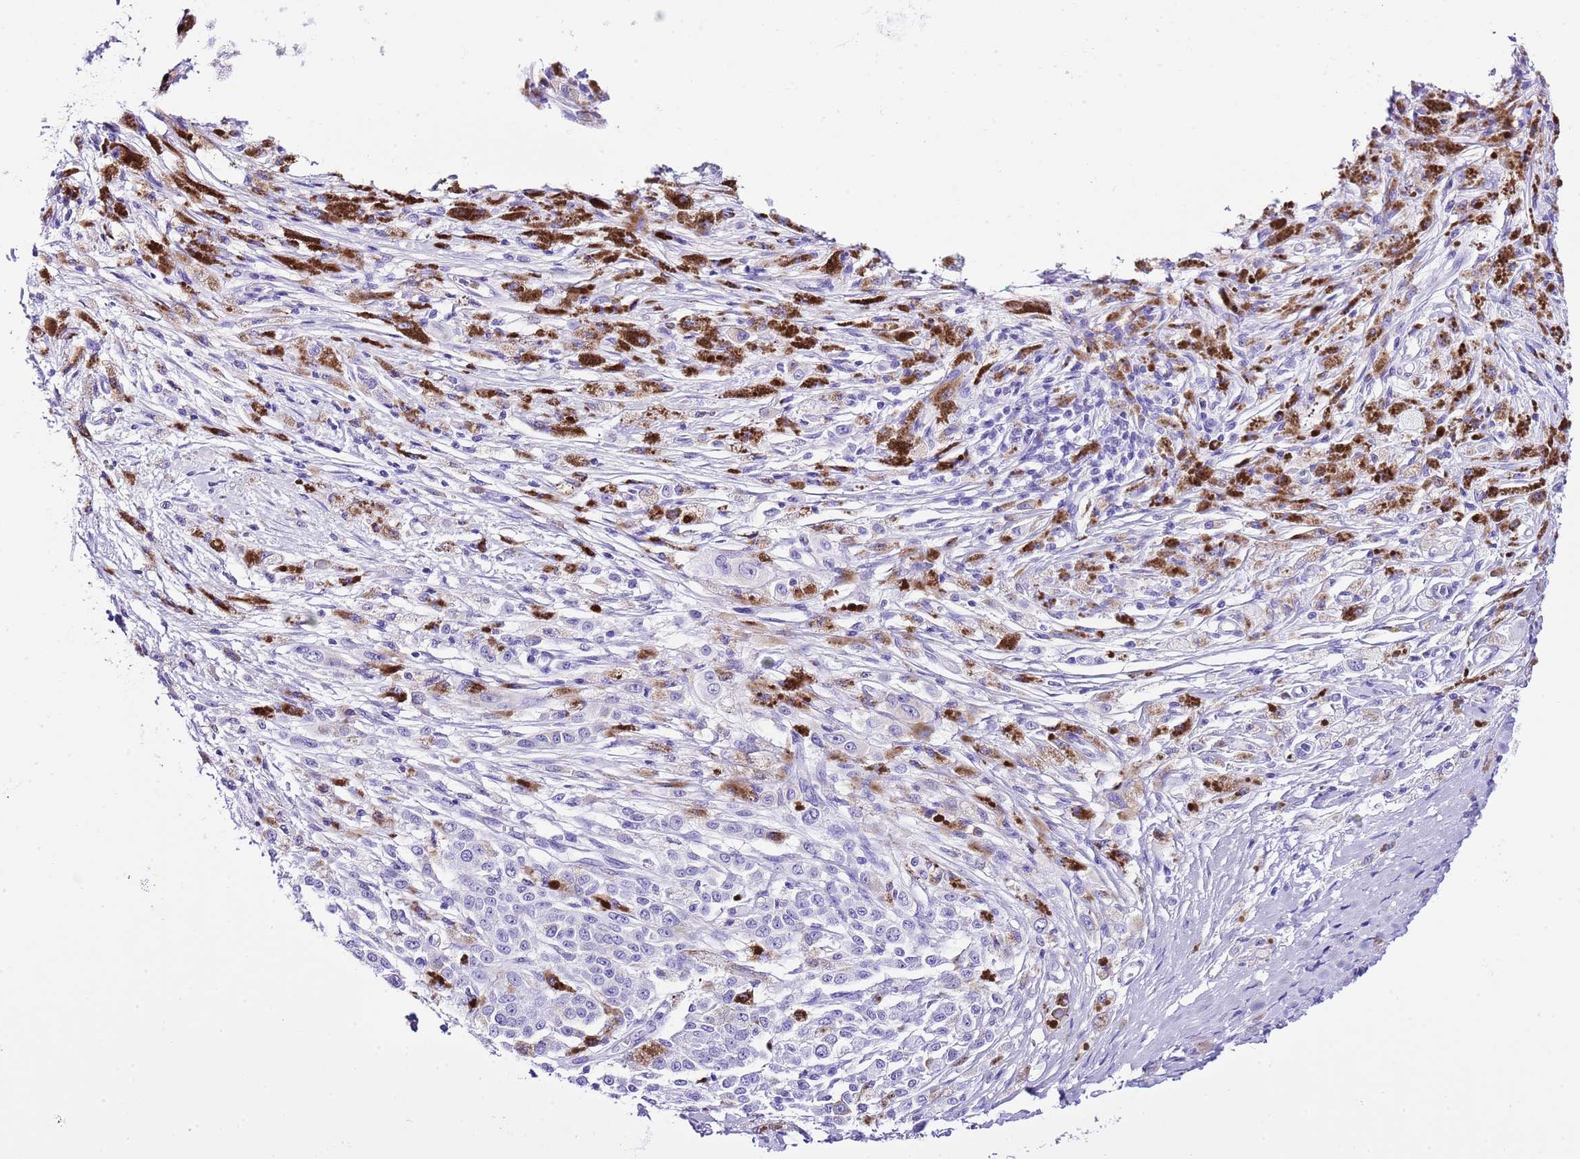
{"staining": {"intensity": "negative", "quantity": "none", "location": "none"}, "tissue": "melanoma", "cell_type": "Tumor cells", "image_type": "cancer", "snomed": [{"axis": "morphology", "description": "Malignant melanoma, NOS"}, {"axis": "topography", "description": "Skin"}], "caption": "Immunohistochemical staining of human malignant melanoma reveals no significant expression in tumor cells.", "gene": "KCNC1", "patient": {"sex": "female", "age": 52}}